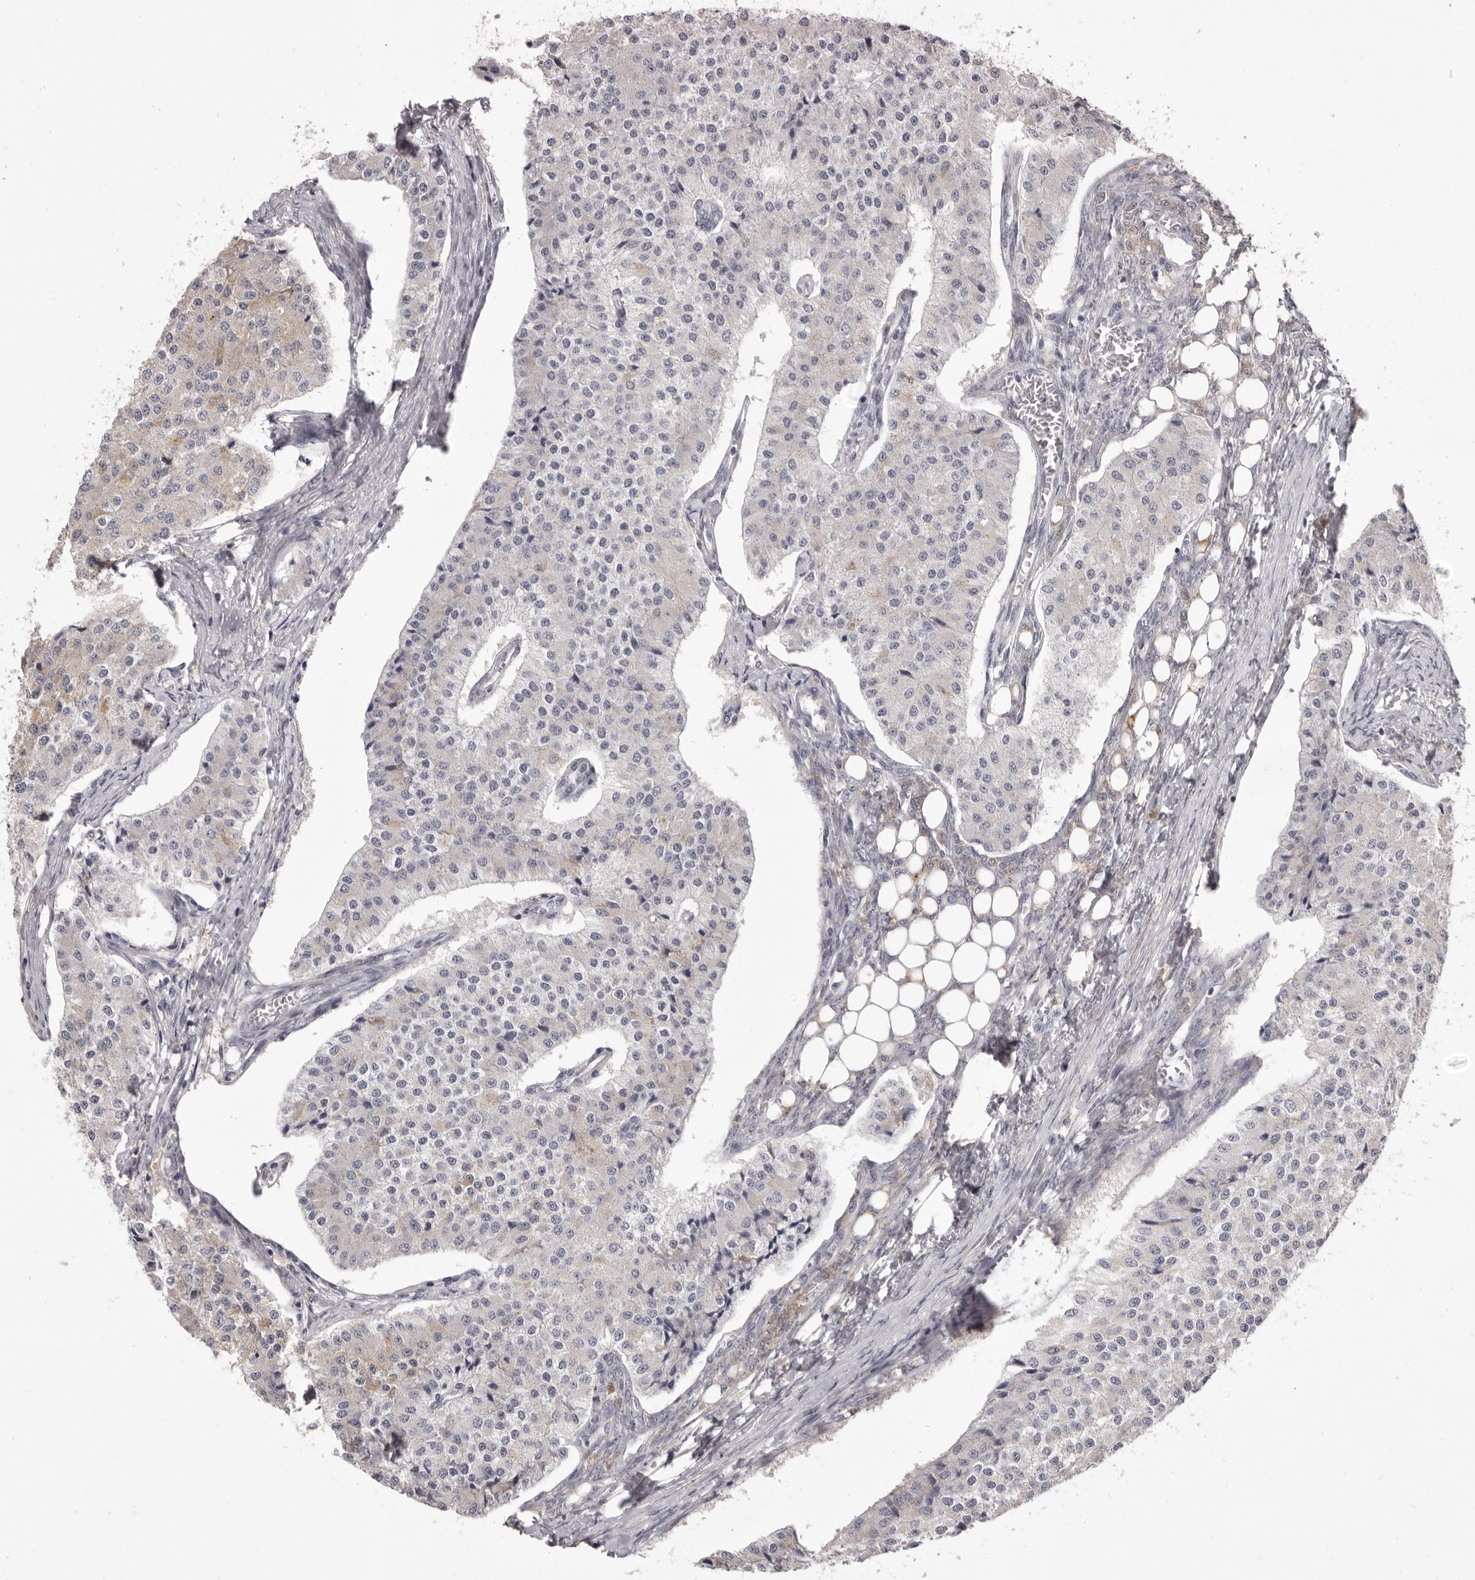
{"staining": {"intensity": "weak", "quantity": "<25%", "location": "cytoplasmic/membranous"}, "tissue": "carcinoid", "cell_type": "Tumor cells", "image_type": "cancer", "snomed": [{"axis": "morphology", "description": "Carcinoid, malignant, NOS"}, {"axis": "topography", "description": "Colon"}], "caption": "This photomicrograph is of carcinoid stained with IHC to label a protein in brown with the nuclei are counter-stained blue. There is no staining in tumor cells.", "gene": "VPS45", "patient": {"sex": "female", "age": 52}}